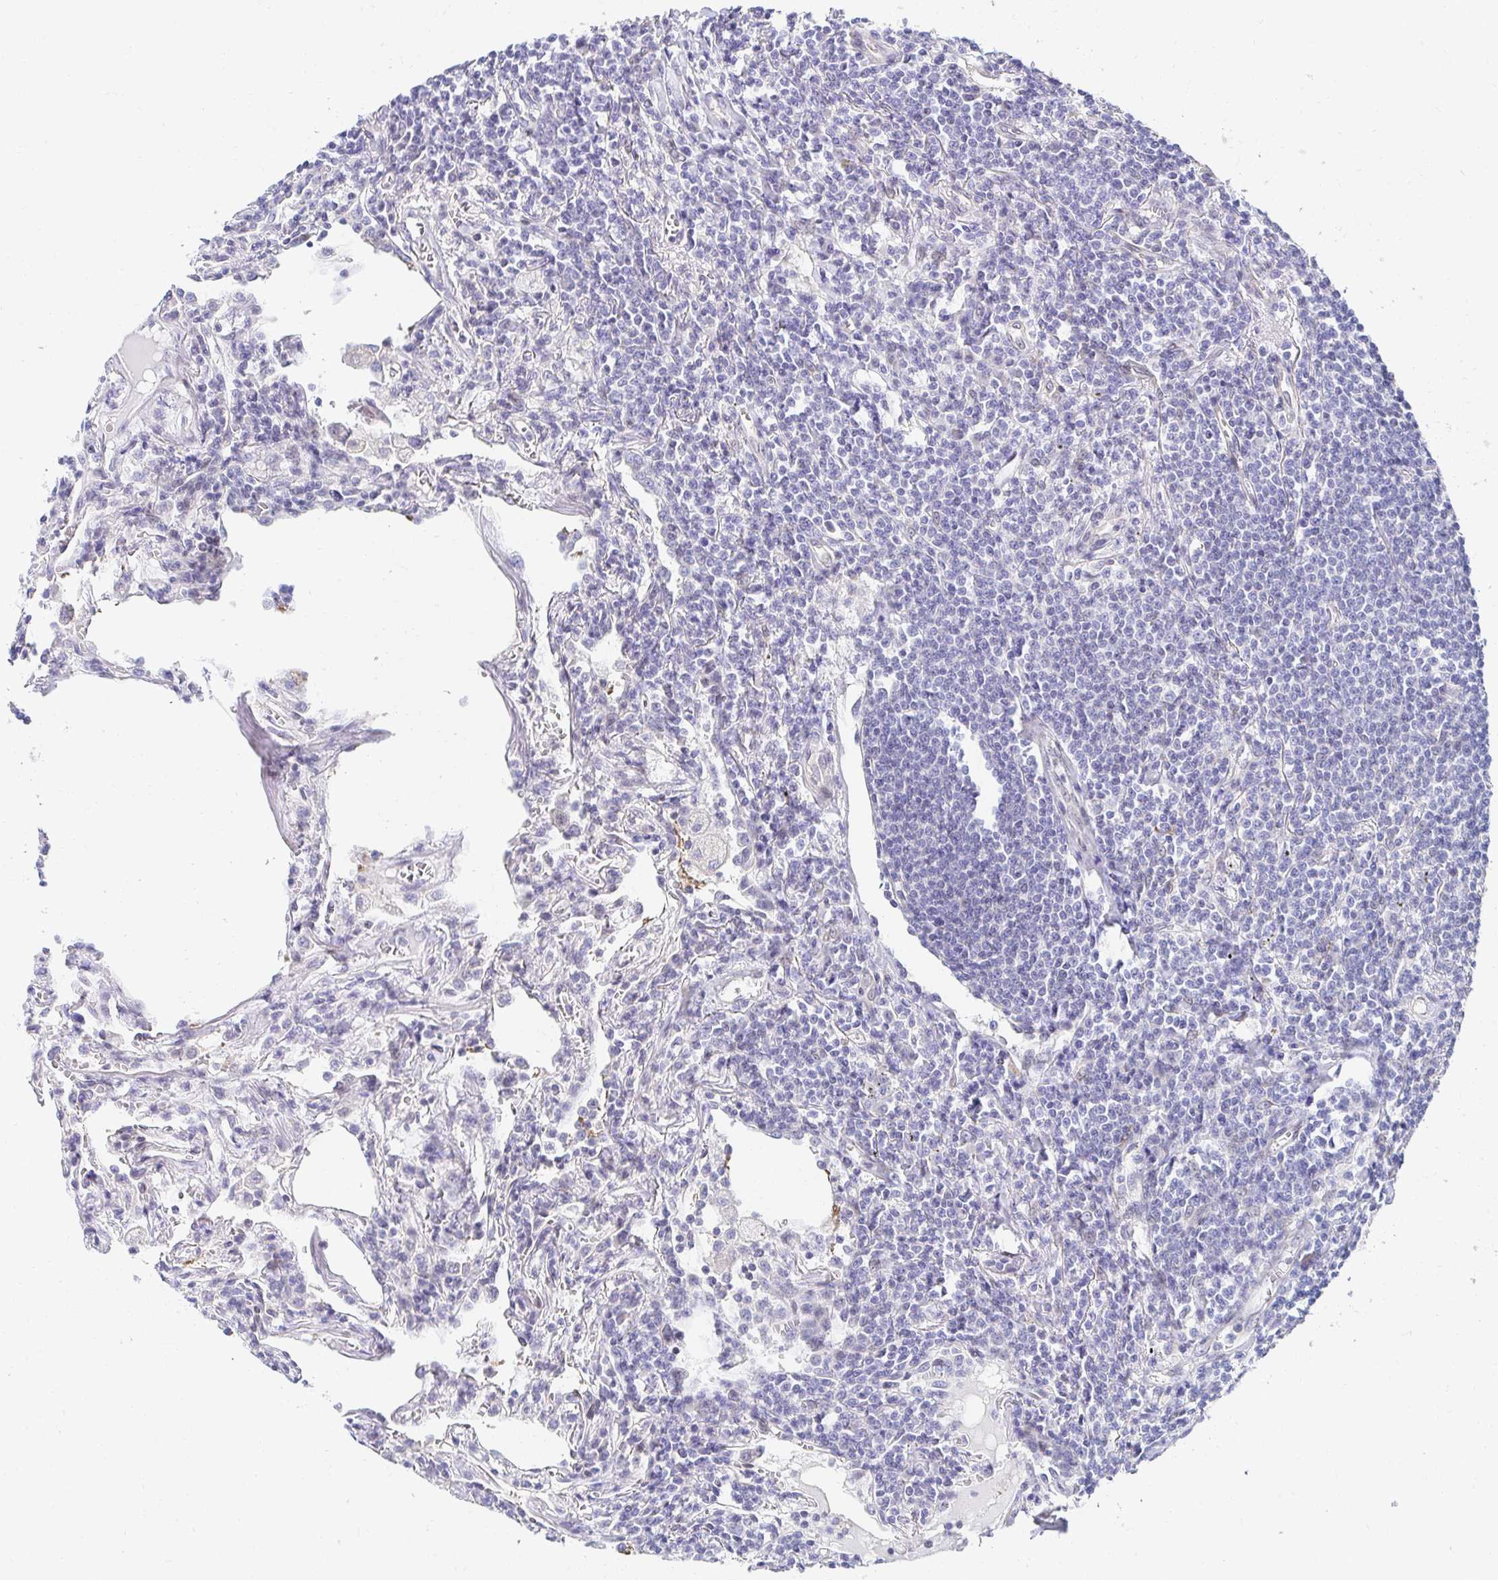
{"staining": {"intensity": "negative", "quantity": "none", "location": "none"}, "tissue": "lymphoma", "cell_type": "Tumor cells", "image_type": "cancer", "snomed": [{"axis": "morphology", "description": "Malignant lymphoma, non-Hodgkin's type, Low grade"}, {"axis": "topography", "description": "Lung"}], "caption": "Tumor cells show no significant positivity in malignant lymphoma, non-Hodgkin's type (low-grade). The staining is performed using DAB (3,3'-diaminobenzidine) brown chromogen with nuclei counter-stained in using hematoxylin.", "gene": "AKAP14", "patient": {"sex": "female", "age": 71}}